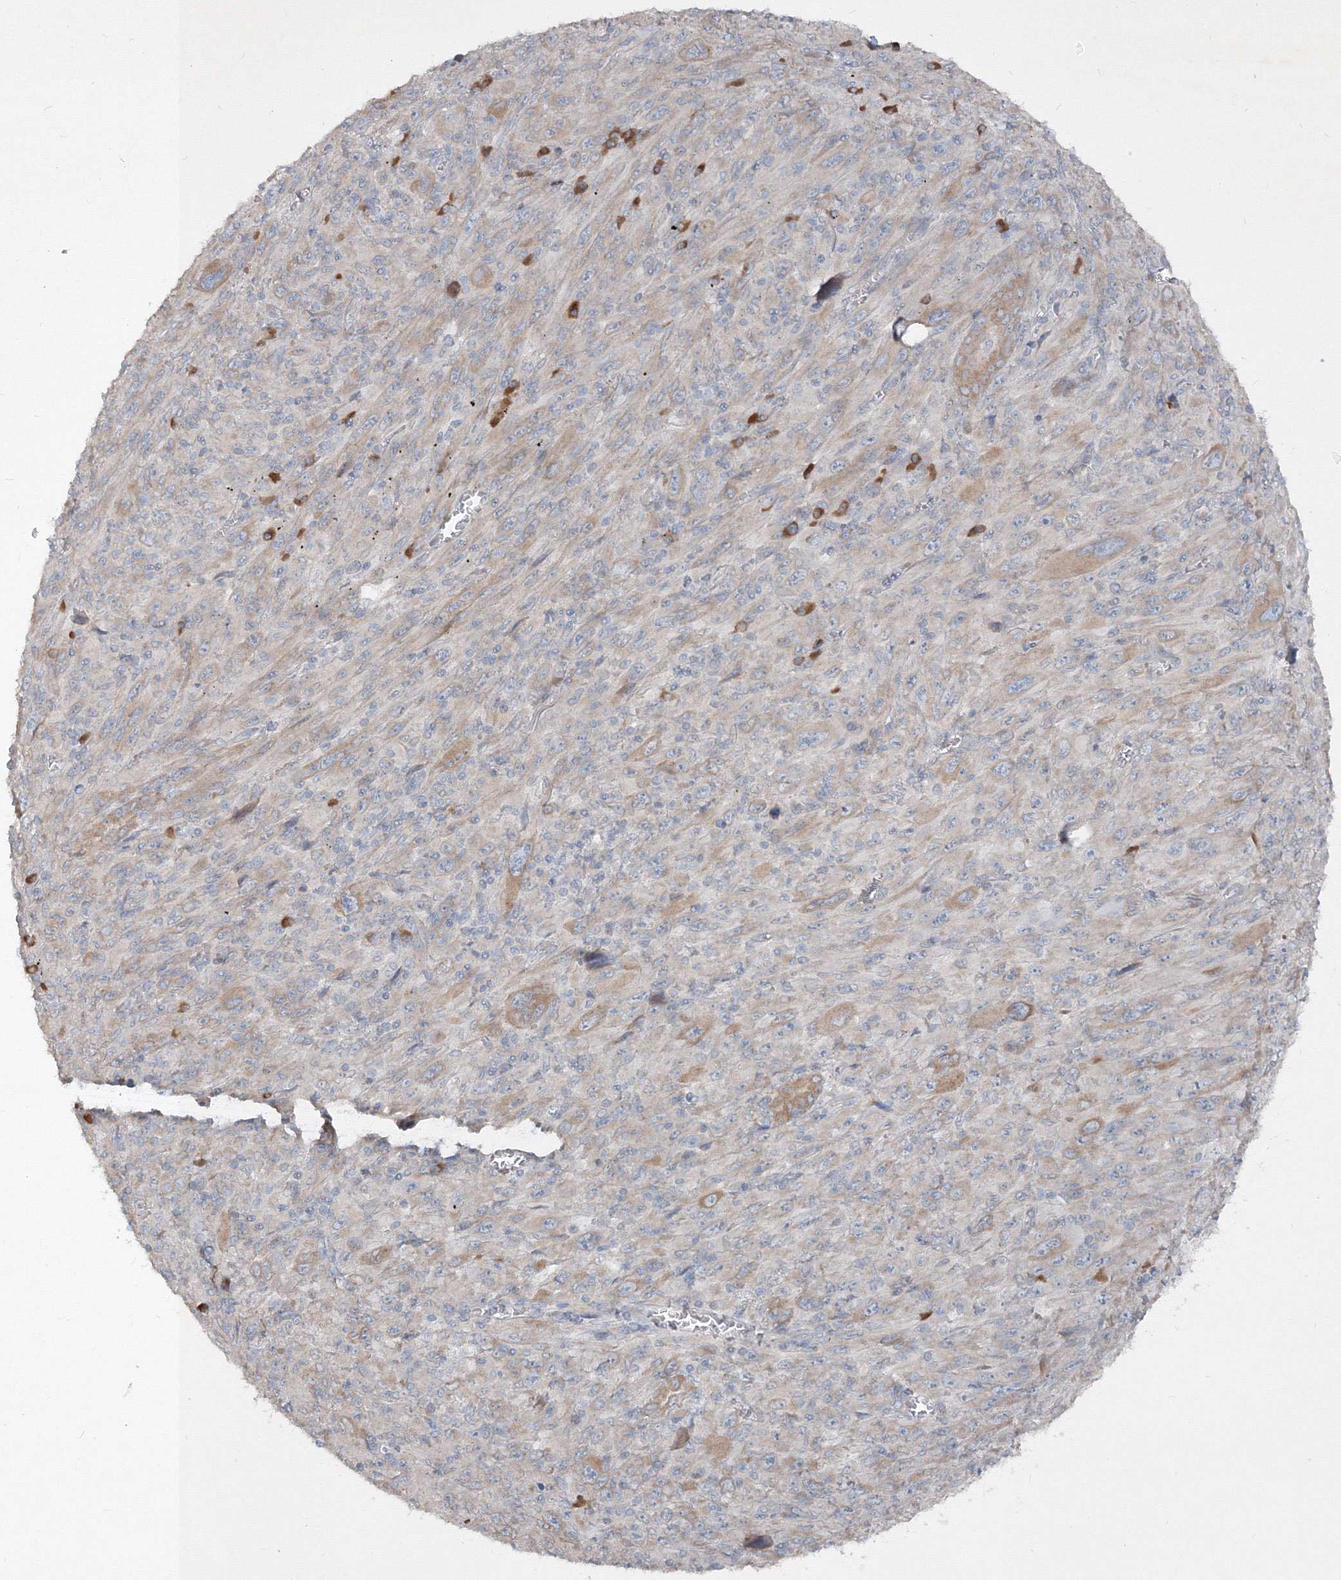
{"staining": {"intensity": "weak", "quantity": "25%-75%", "location": "cytoplasmic/membranous"}, "tissue": "melanoma", "cell_type": "Tumor cells", "image_type": "cancer", "snomed": [{"axis": "morphology", "description": "Malignant melanoma, Metastatic site"}, {"axis": "topography", "description": "Skin"}], "caption": "Melanoma stained with DAB (3,3'-diaminobenzidine) IHC displays low levels of weak cytoplasmic/membranous staining in approximately 25%-75% of tumor cells. (Stains: DAB in brown, nuclei in blue, Microscopy: brightfield microscopy at high magnification).", "gene": "IFNAR1", "patient": {"sex": "female", "age": 56}}